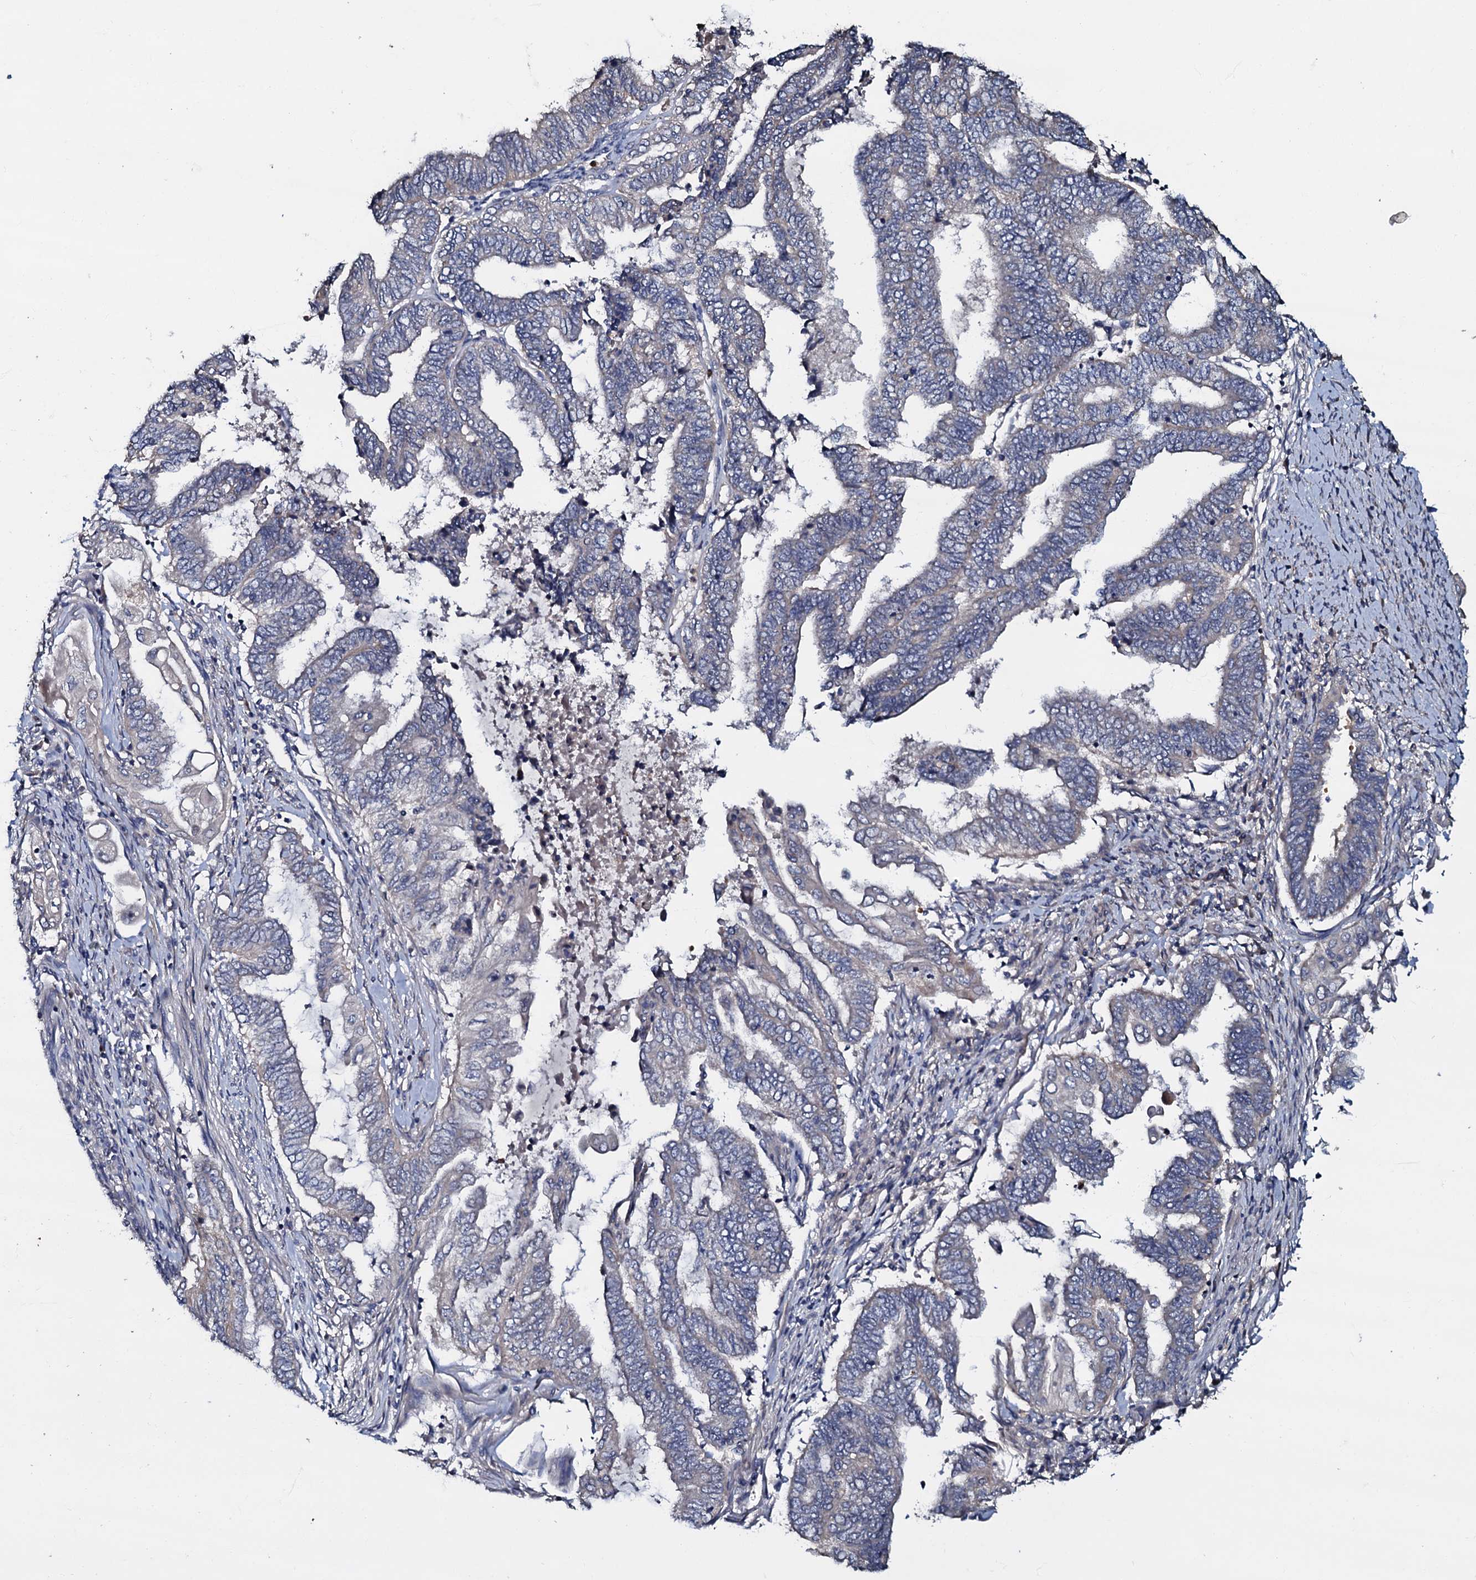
{"staining": {"intensity": "negative", "quantity": "none", "location": "none"}, "tissue": "endometrial cancer", "cell_type": "Tumor cells", "image_type": "cancer", "snomed": [{"axis": "morphology", "description": "Adenocarcinoma, NOS"}, {"axis": "topography", "description": "Uterus"}, {"axis": "topography", "description": "Endometrium"}], "caption": "Tumor cells show no significant protein expression in endometrial cancer. The staining is performed using DAB brown chromogen with nuclei counter-stained in using hematoxylin.", "gene": "CPNE2", "patient": {"sex": "female", "age": 70}}